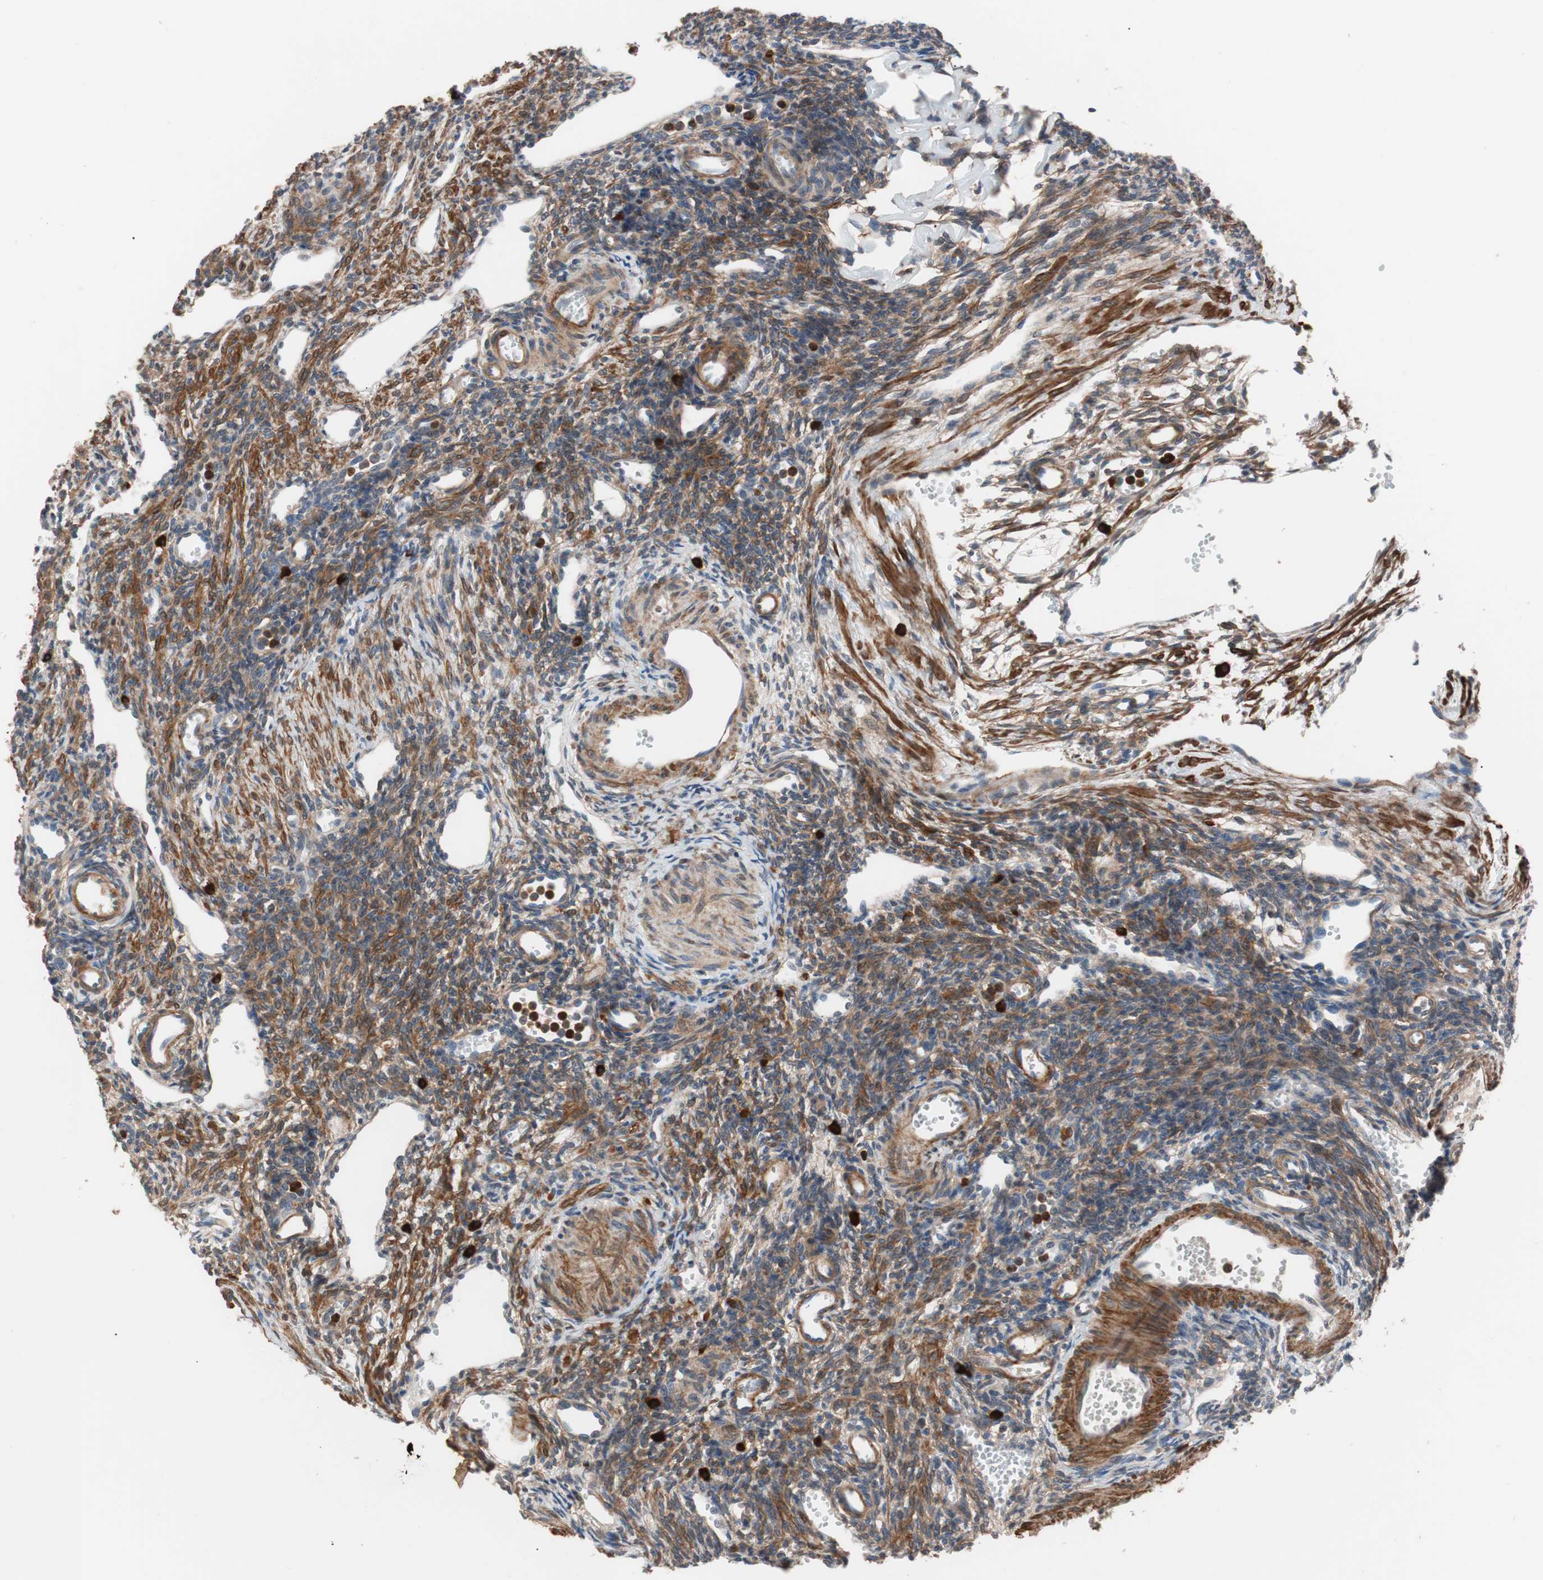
{"staining": {"intensity": "moderate", "quantity": "25%-75%", "location": "cytoplasmic/membranous"}, "tissue": "ovary", "cell_type": "Follicle cells", "image_type": "normal", "snomed": [{"axis": "morphology", "description": "Normal tissue, NOS"}, {"axis": "topography", "description": "Ovary"}], "caption": "IHC photomicrograph of normal ovary: ovary stained using immunohistochemistry (IHC) exhibits medium levels of moderate protein expression localized specifically in the cytoplasmic/membranous of follicle cells, appearing as a cytoplasmic/membranous brown color.", "gene": "LITAF", "patient": {"sex": "female", "age": 33}}